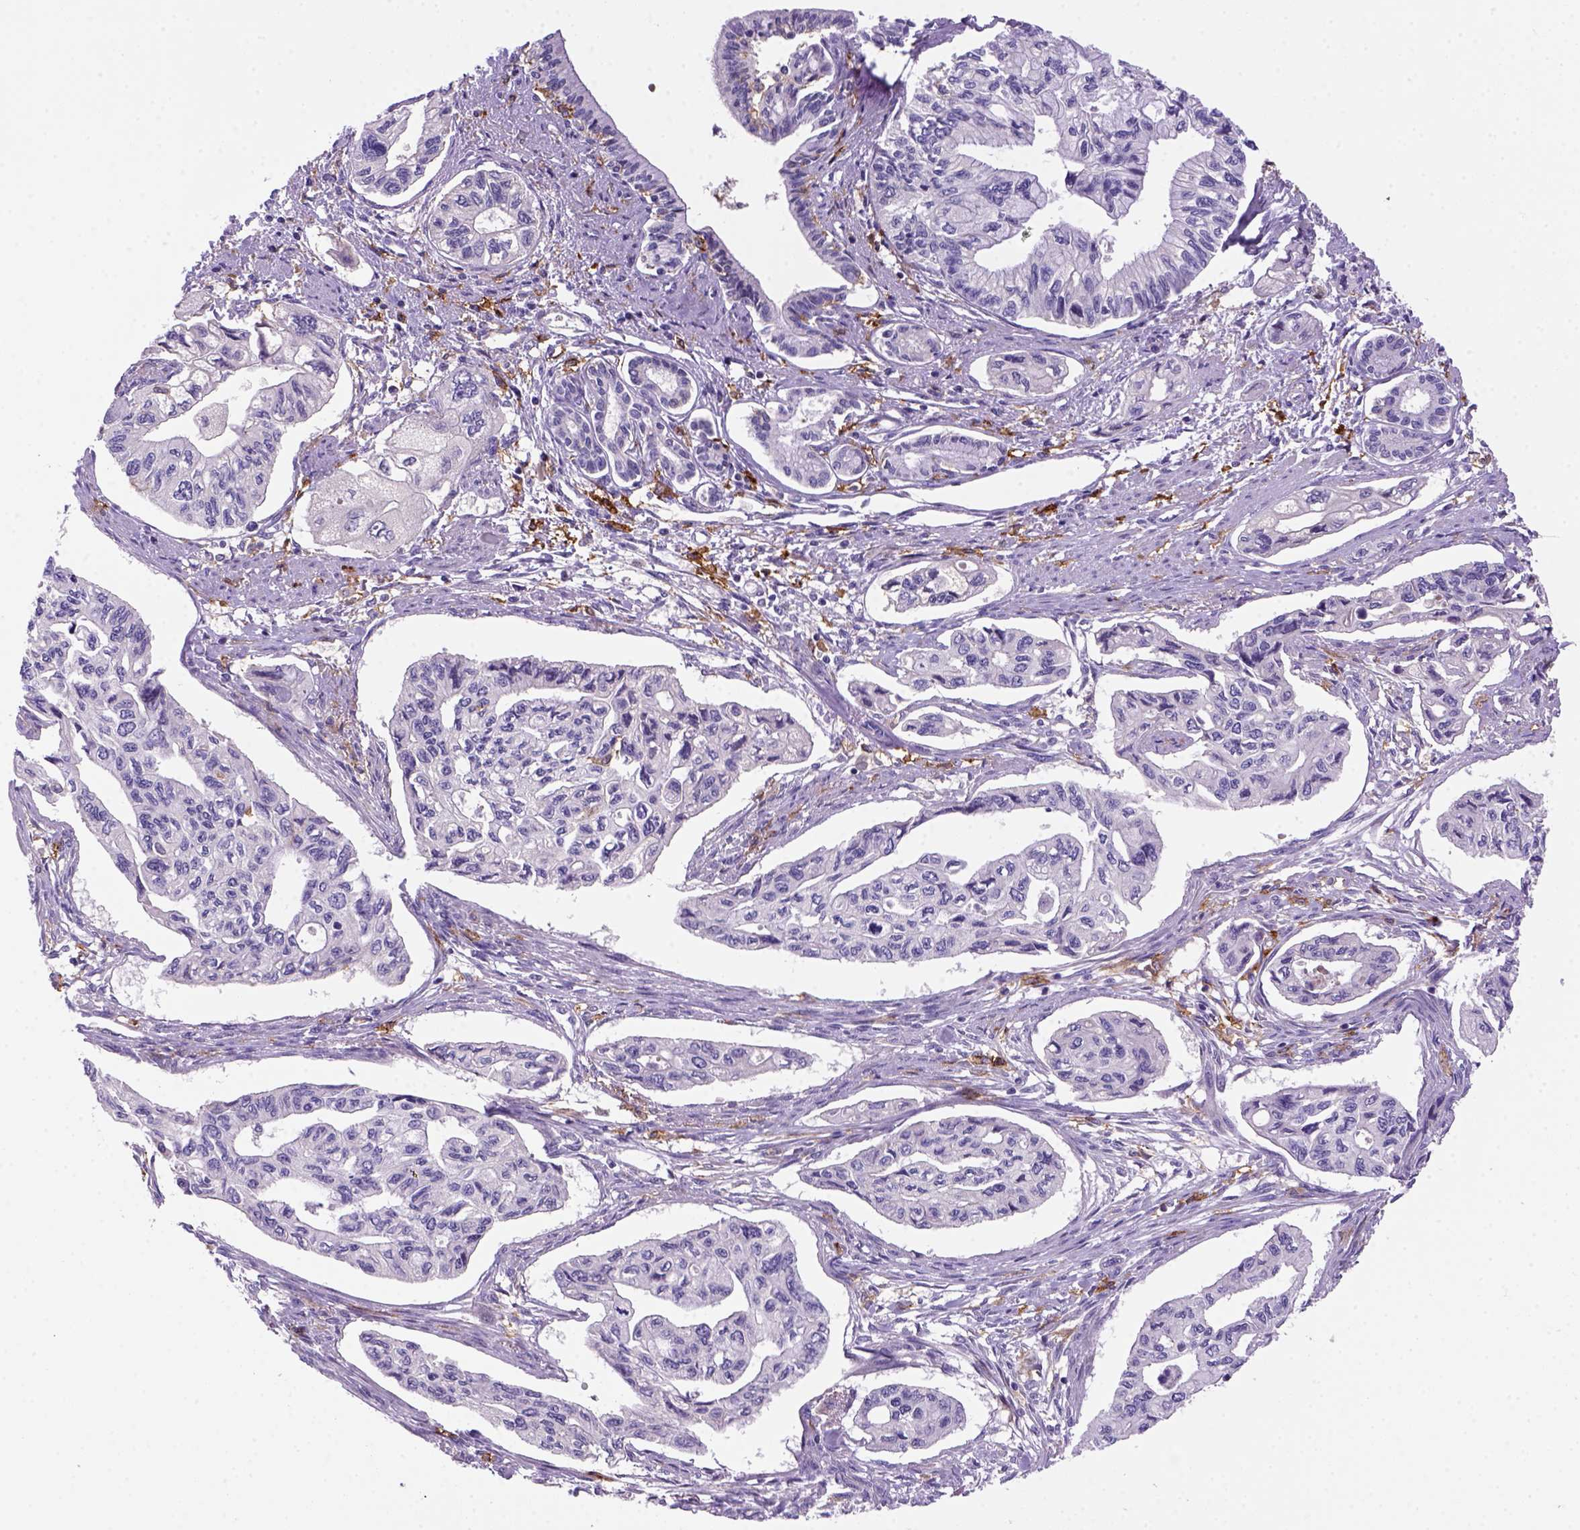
{"staining": {"intensity": "negative", "quantity": "none", "location": "none"}, "tissue": "pancreatic cancer", "cell_type": "Tumor cells", "image_type": "cancer", "snomed": [{"axis": "morphology", "description": "Adenocarcinoma, NOS"}, {"axis": "topography", "description": "Pancreas"}], "caption": "Immunohistochemistry of human adenocarcinoma (pancreatic) reveals no positivity in tumor cells.", "gene": "CD14", "patient": {"sex": "female", "age": 76}}